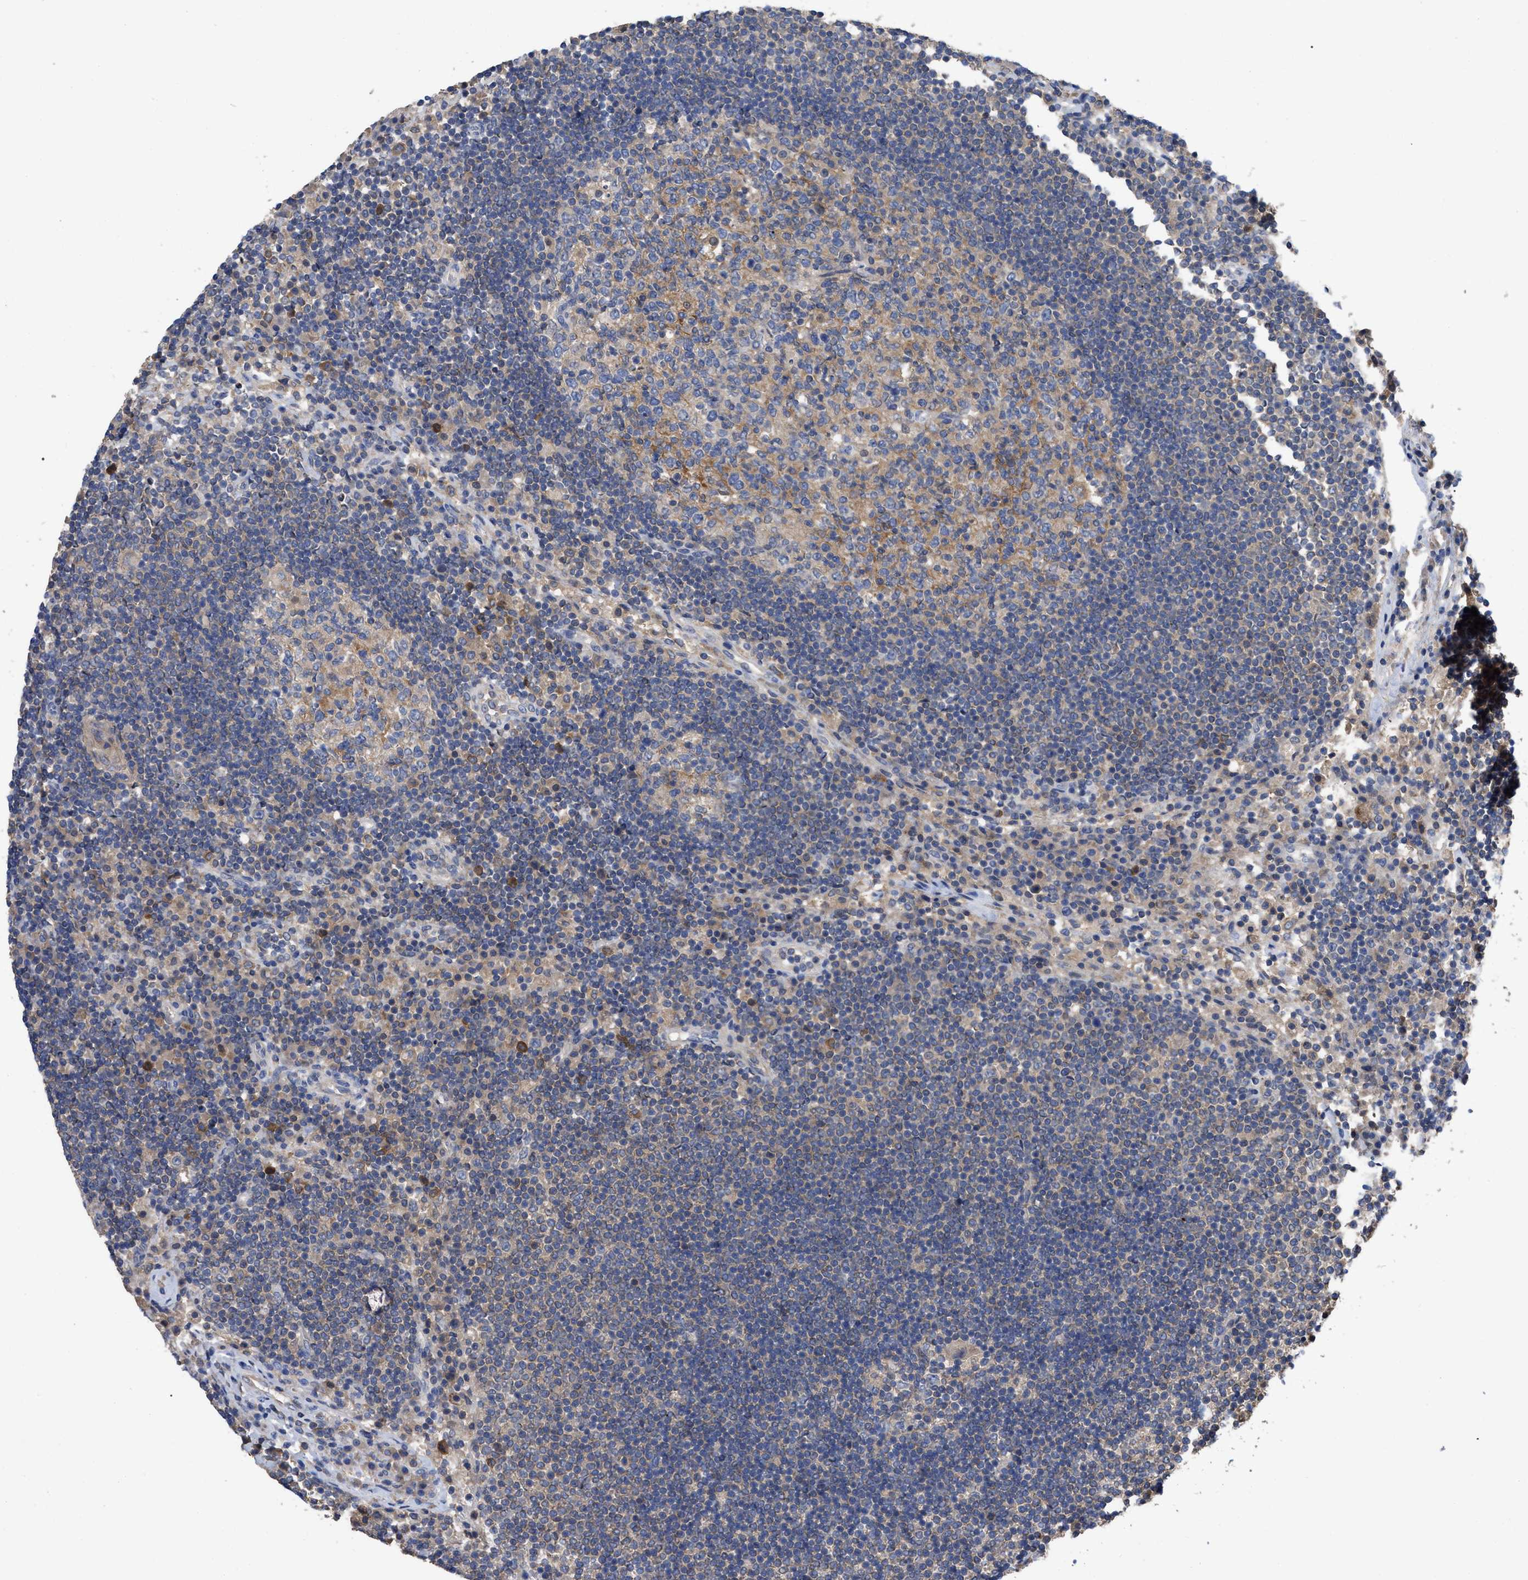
{"staining": {"intensity": "moderate", "quantity": "25%-75%", "location": "cytoplasmic/membranous"}, "tissue": "lymph node", "cell_type": "Germinal center cells", "image_type": "normal", "snomed": [{"axis": "morphology", "description": "Normal tissue, NOS"}, {"axis": "topography", "description": "Lymph node"}], "caption": "Protein staining shows moderate cytoplasmic/membranous expression in approximately 25%-75% of germinal center cells in unremarkable lymph node. The protein is stained brown, and the nuclei are stained in blue (DAB IHC with brightfield microscopy, high magnification).", "gene": "RAP1GDS1", "patient": {"sex": "female", "age": 53}}